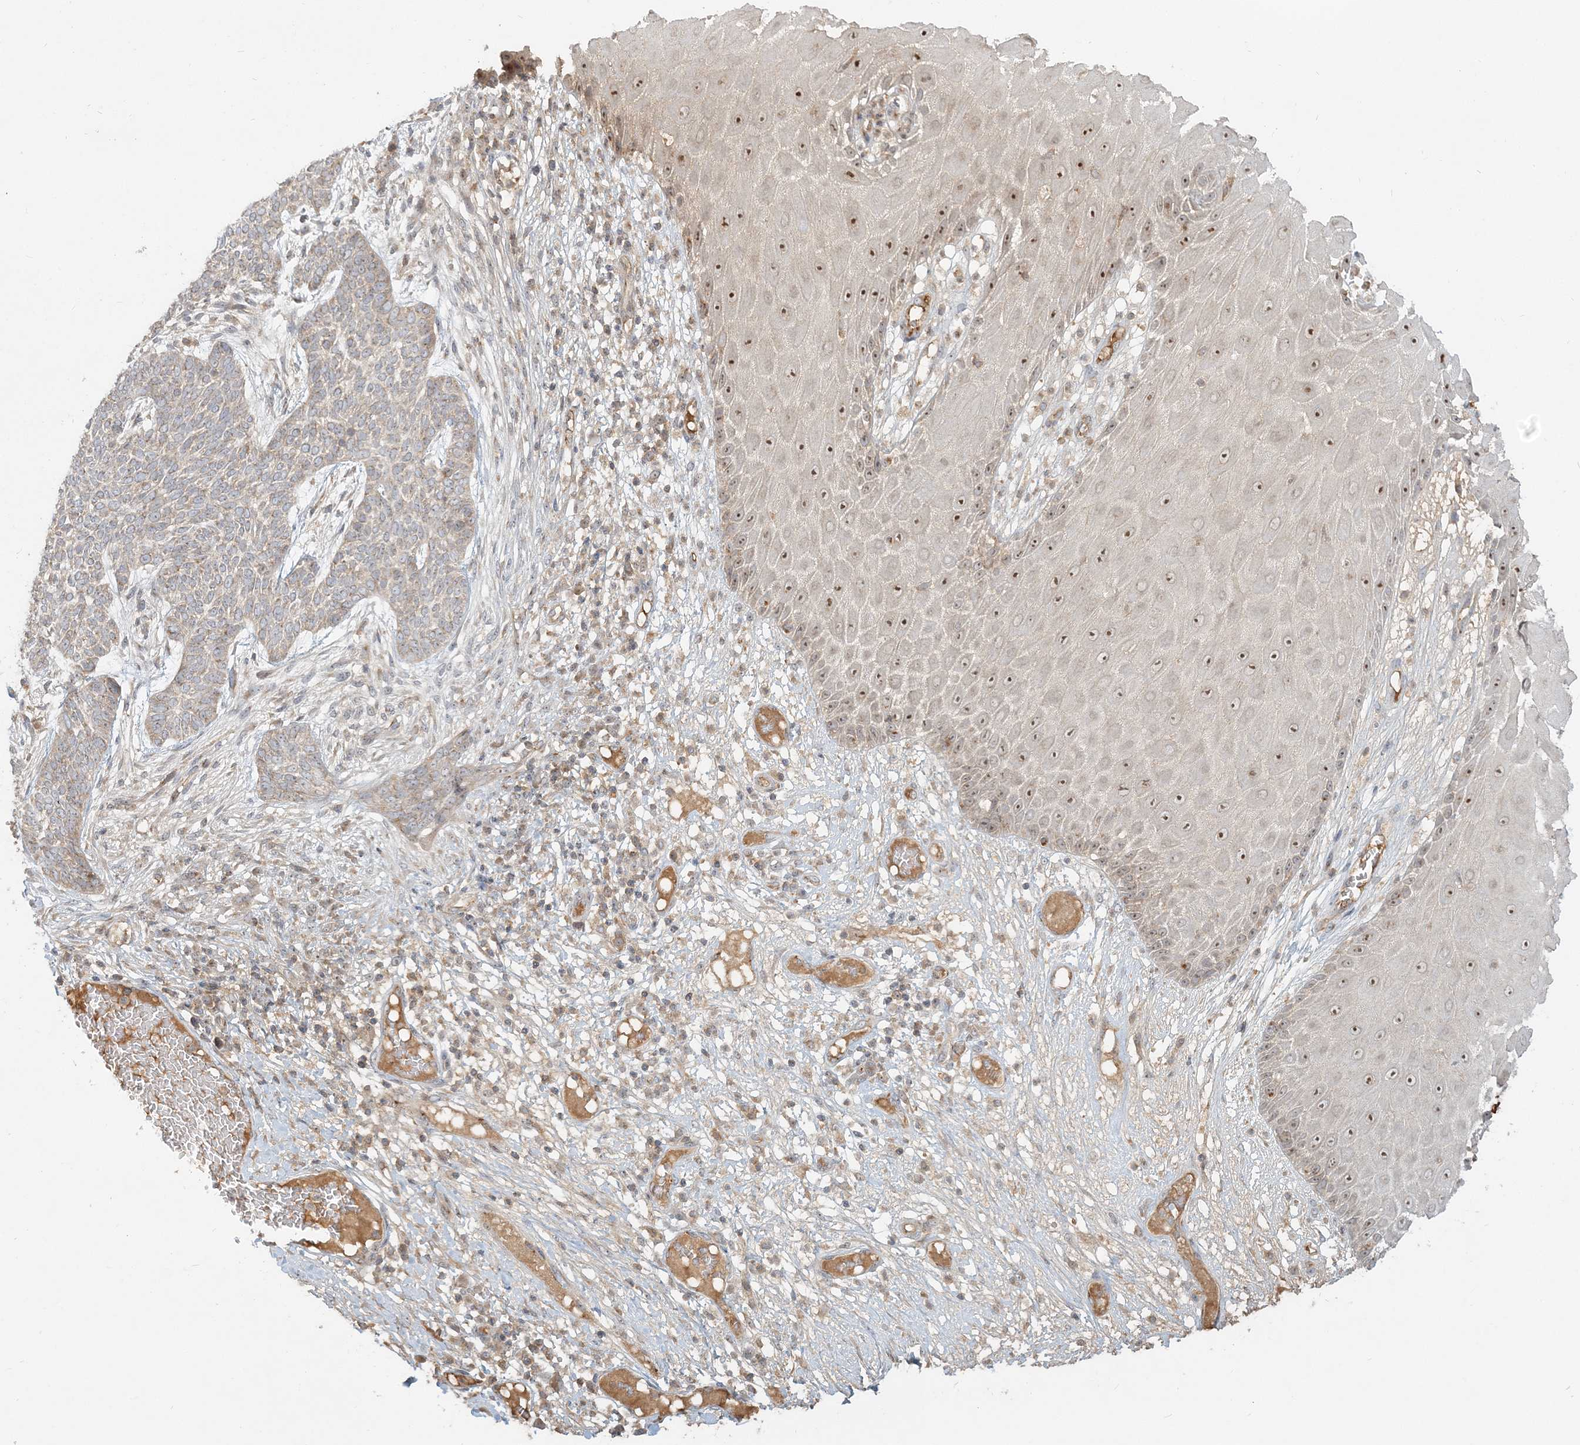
{"staining": {"intensity": "weak", "quantity": "<25%", "location": "cytoplasmic/membranous"}, "tissue": "skin cancer", "cell_type": "Tumor cells", "image_type": "cancer", "snomed": [{"axis": "morphology", "description": "Normal tissue, NOS"}, {"axis": "morphology", "description": "Basal cell carcinoma"}, {"axis": "topography", "description": "Skin"}], "caption": "Human skin basal cell carcinoma stained for a protein using immunohistochemistry (IHC) shows no expression in tumor cells.", "gene": "AP1AR", "patient": {"sex": "male", "age": 64}}